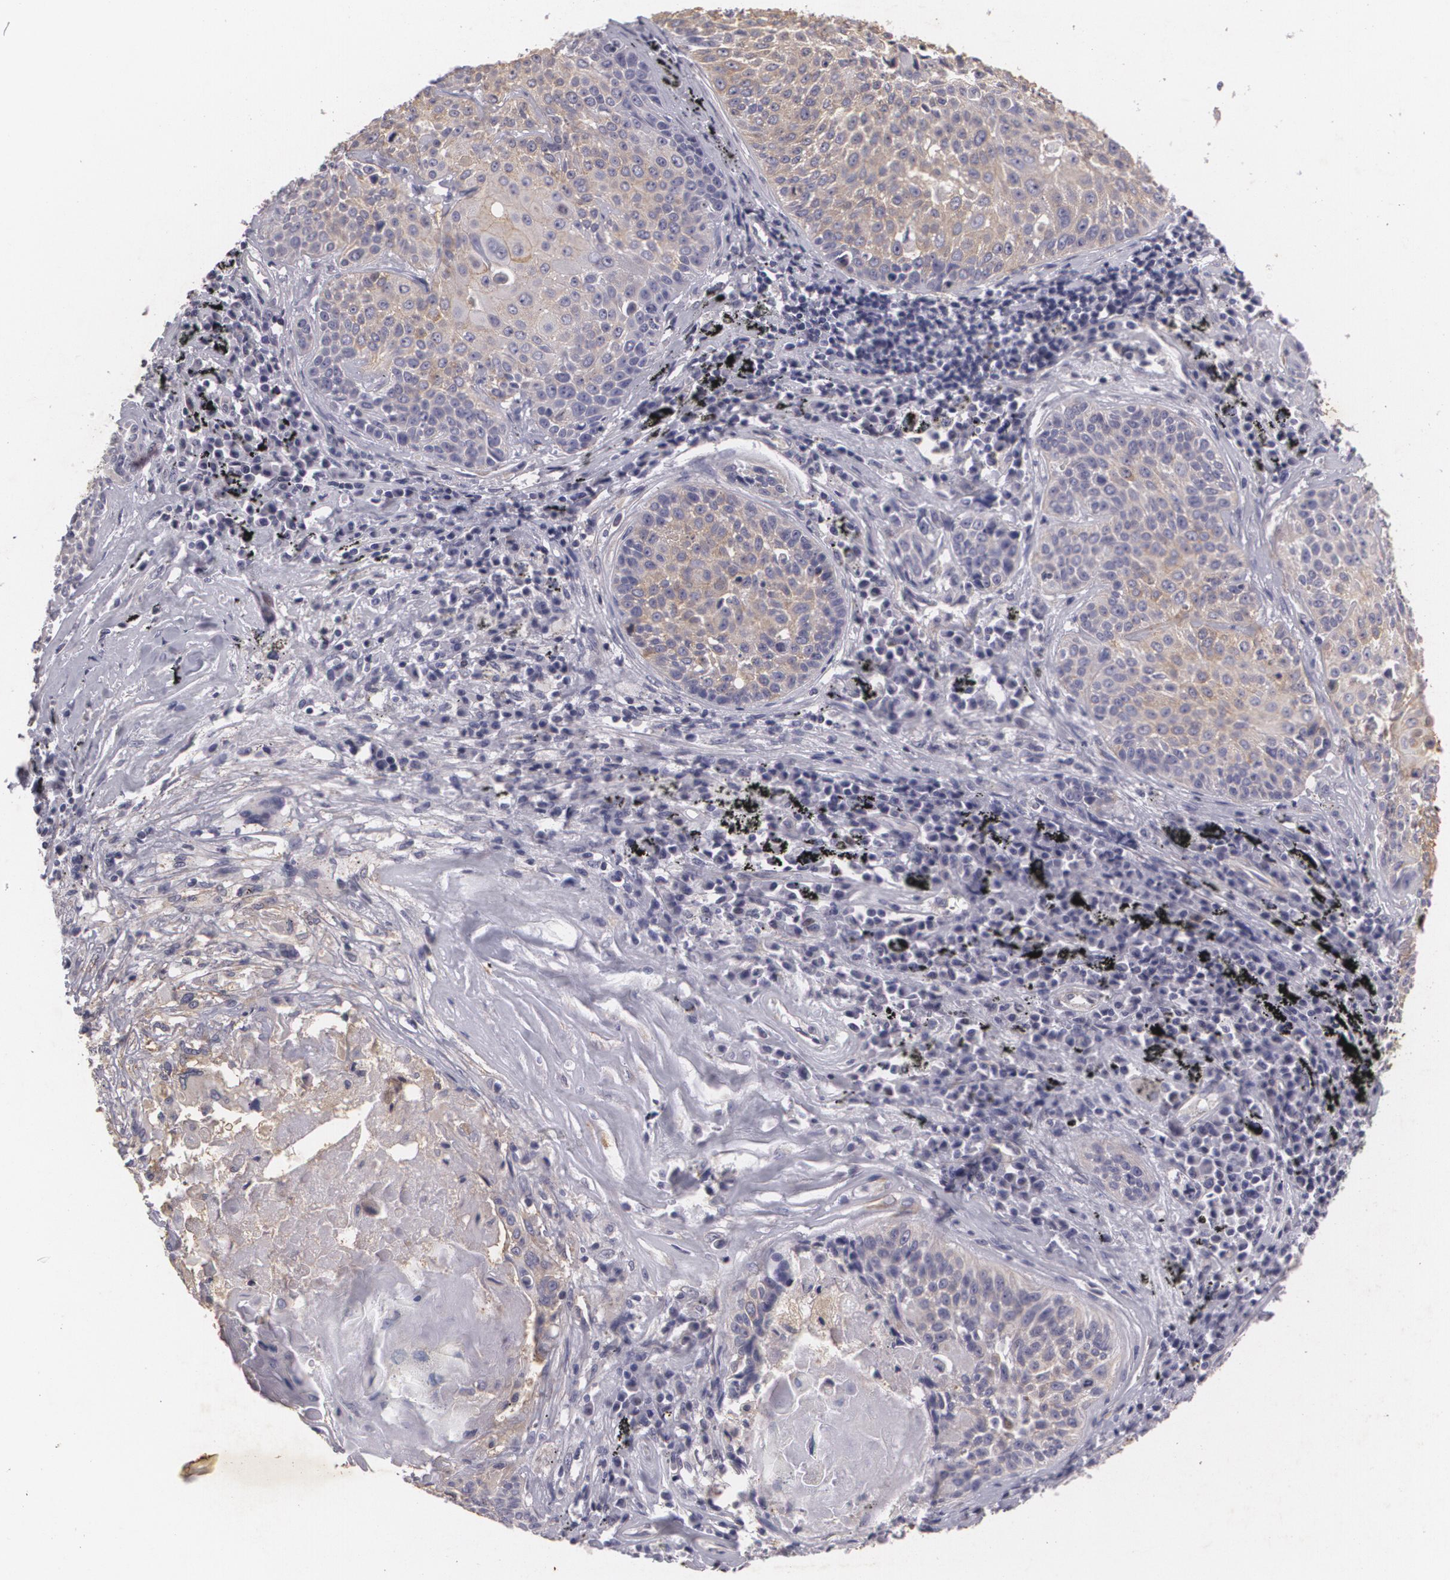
{"staining": {"intensity": "weak", "quantity": "25%-75%", "location": "cytoplasmic/membranous"}, "tissue": "lung cancer", "cell_type": "Tumor cells", "image_type": "cancer", "snomed": [{"axis": "morphology", "description": "Adenocarcinoma, NOS"}, {"axis": "topography", "description": "Lung"}], "caption": "Weak cytoplasmic/membranous staining is seen in approximately 25%-75% of tumor cells in lung cancer.", "gene": "KCNA4", "patient": {"sex": "male", "age": 60}}